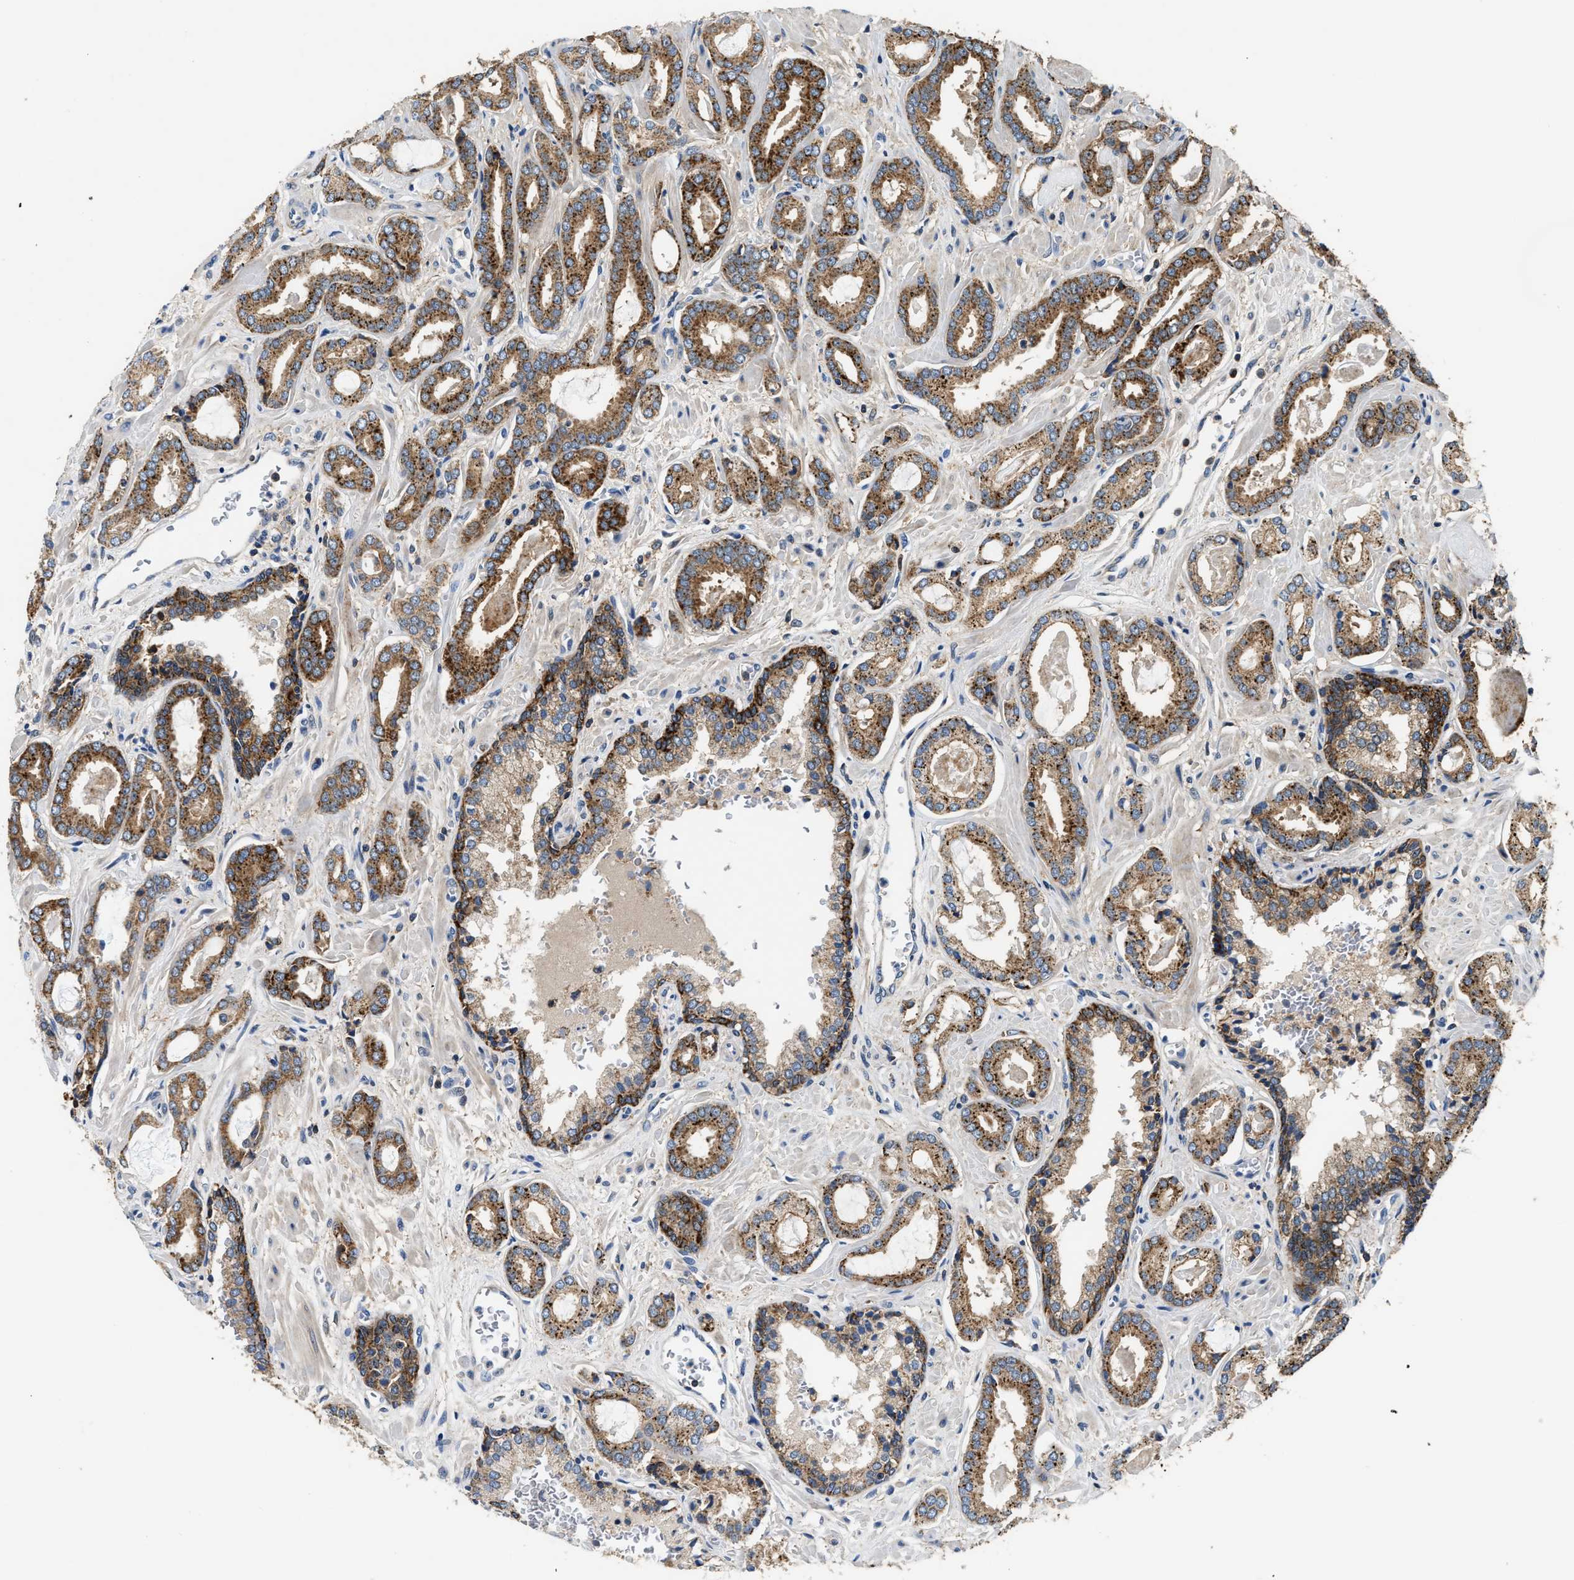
{"staining": {"intensity": "moderate", "quantity": ">75%", "location": "cytoplasmic/membranous"}, "tissue": "prostate cancer", "cell_type": "Tumor cells", "image_type": "cancer", "snomed": [{"axis": "morphology", "description": "Adenocarcinoma, Low grade"}, {"axis": "topography", "description": "Prostate"}], "caption": "Prostate cancer stained with DAB immunohistochemistry reveals medium levels of moderate cytoplasmic/membranous staining in approximately >75% of tumor cells.", "gene": "CCM2", "patient": {"sex": "male", "age": 53}}